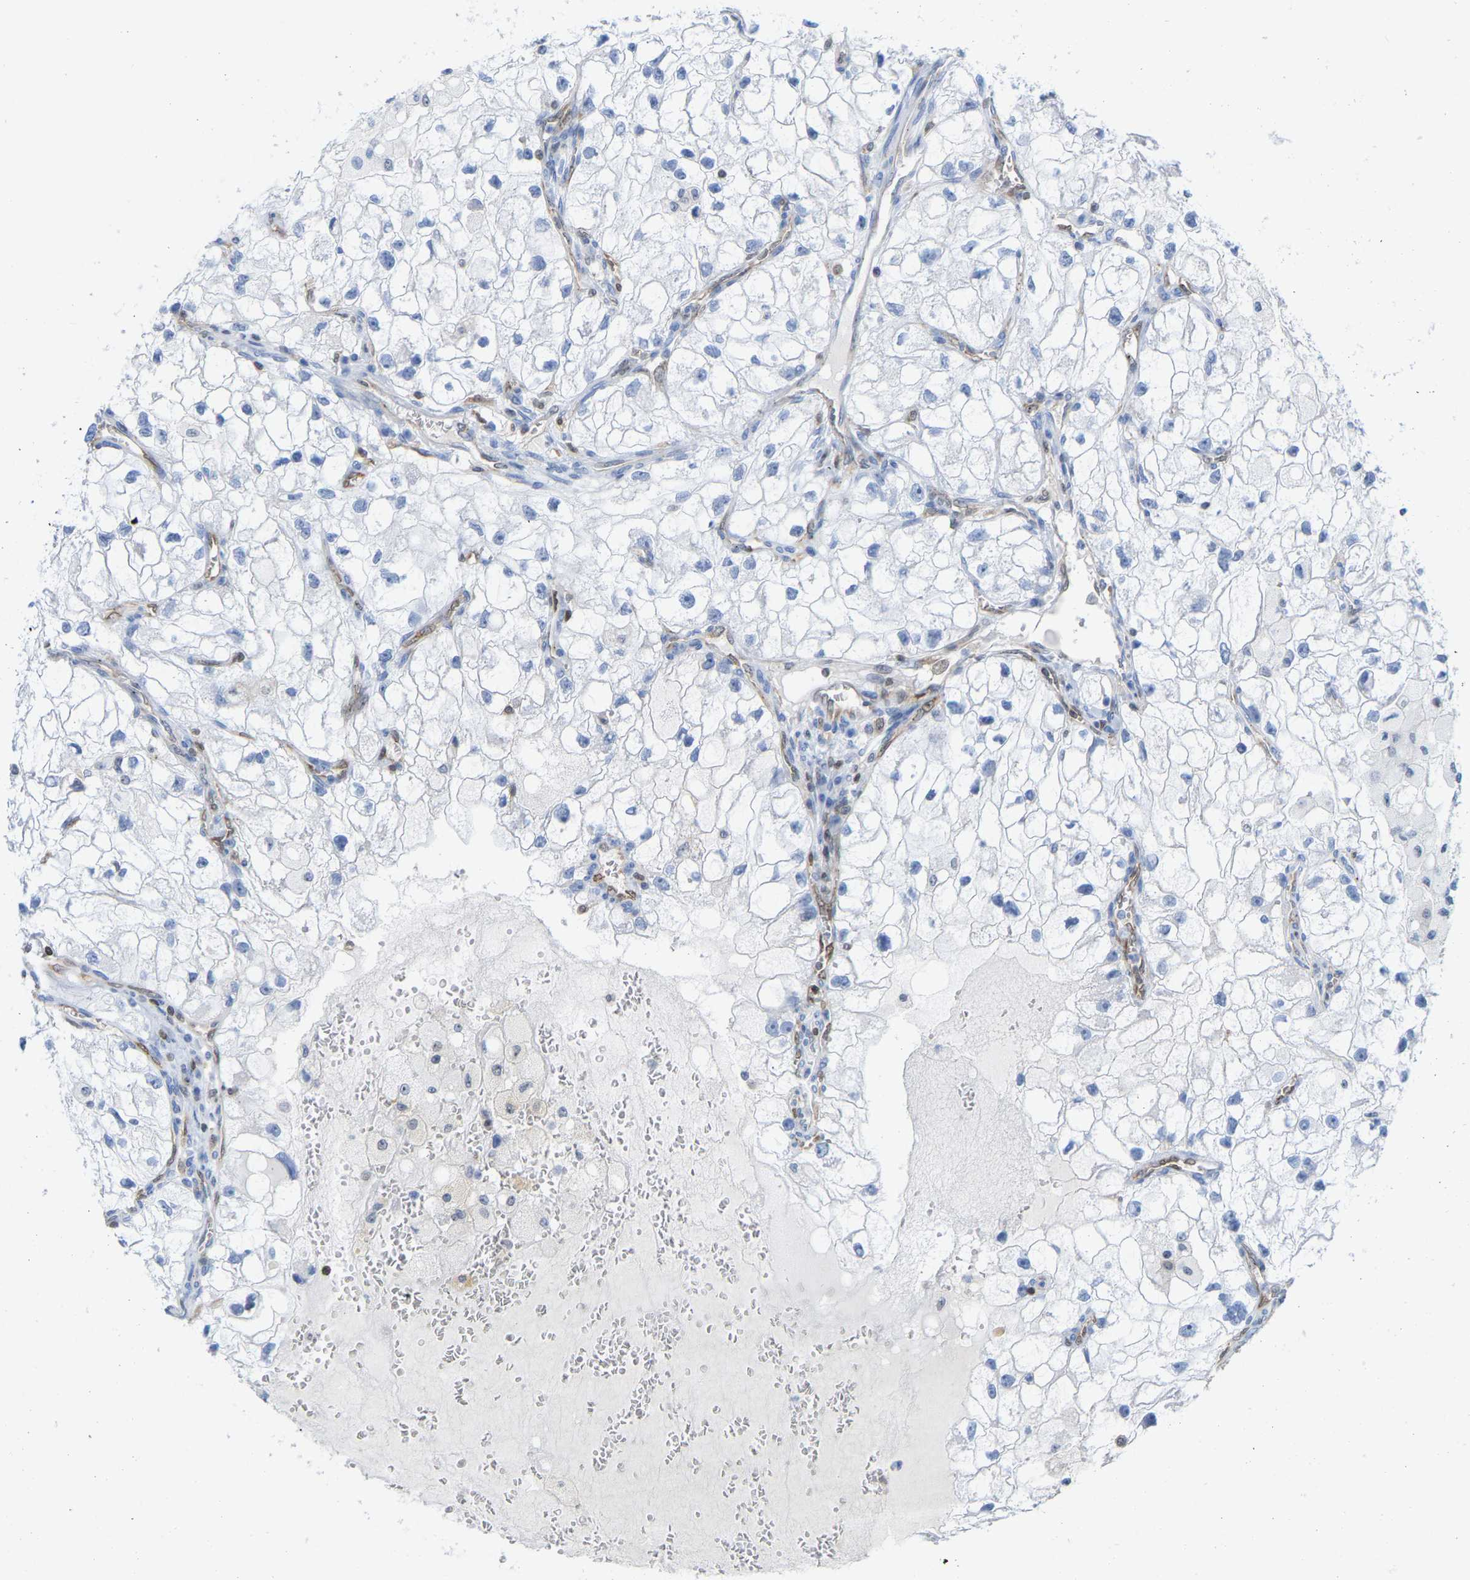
{"staining": {"intensity": "negative", "quantity": "none", "location": "none"}, "tissue": "renal cancer", "cell_type": "Tumor cells", "image_type": "cancer", "snomed": [{"axis": "morphology", "description": "Adenocarcinoma, NOS"}, {"axis": "topography", "description": "Kidney"}], "caption": "IHC image of neoplastic tissue: human renal adenocarcinoma stained with DAB reveals no significant protein expression in tumor cells.", "gene": "GIMAP4", "patient": {"sex": "female", "age": 70}}